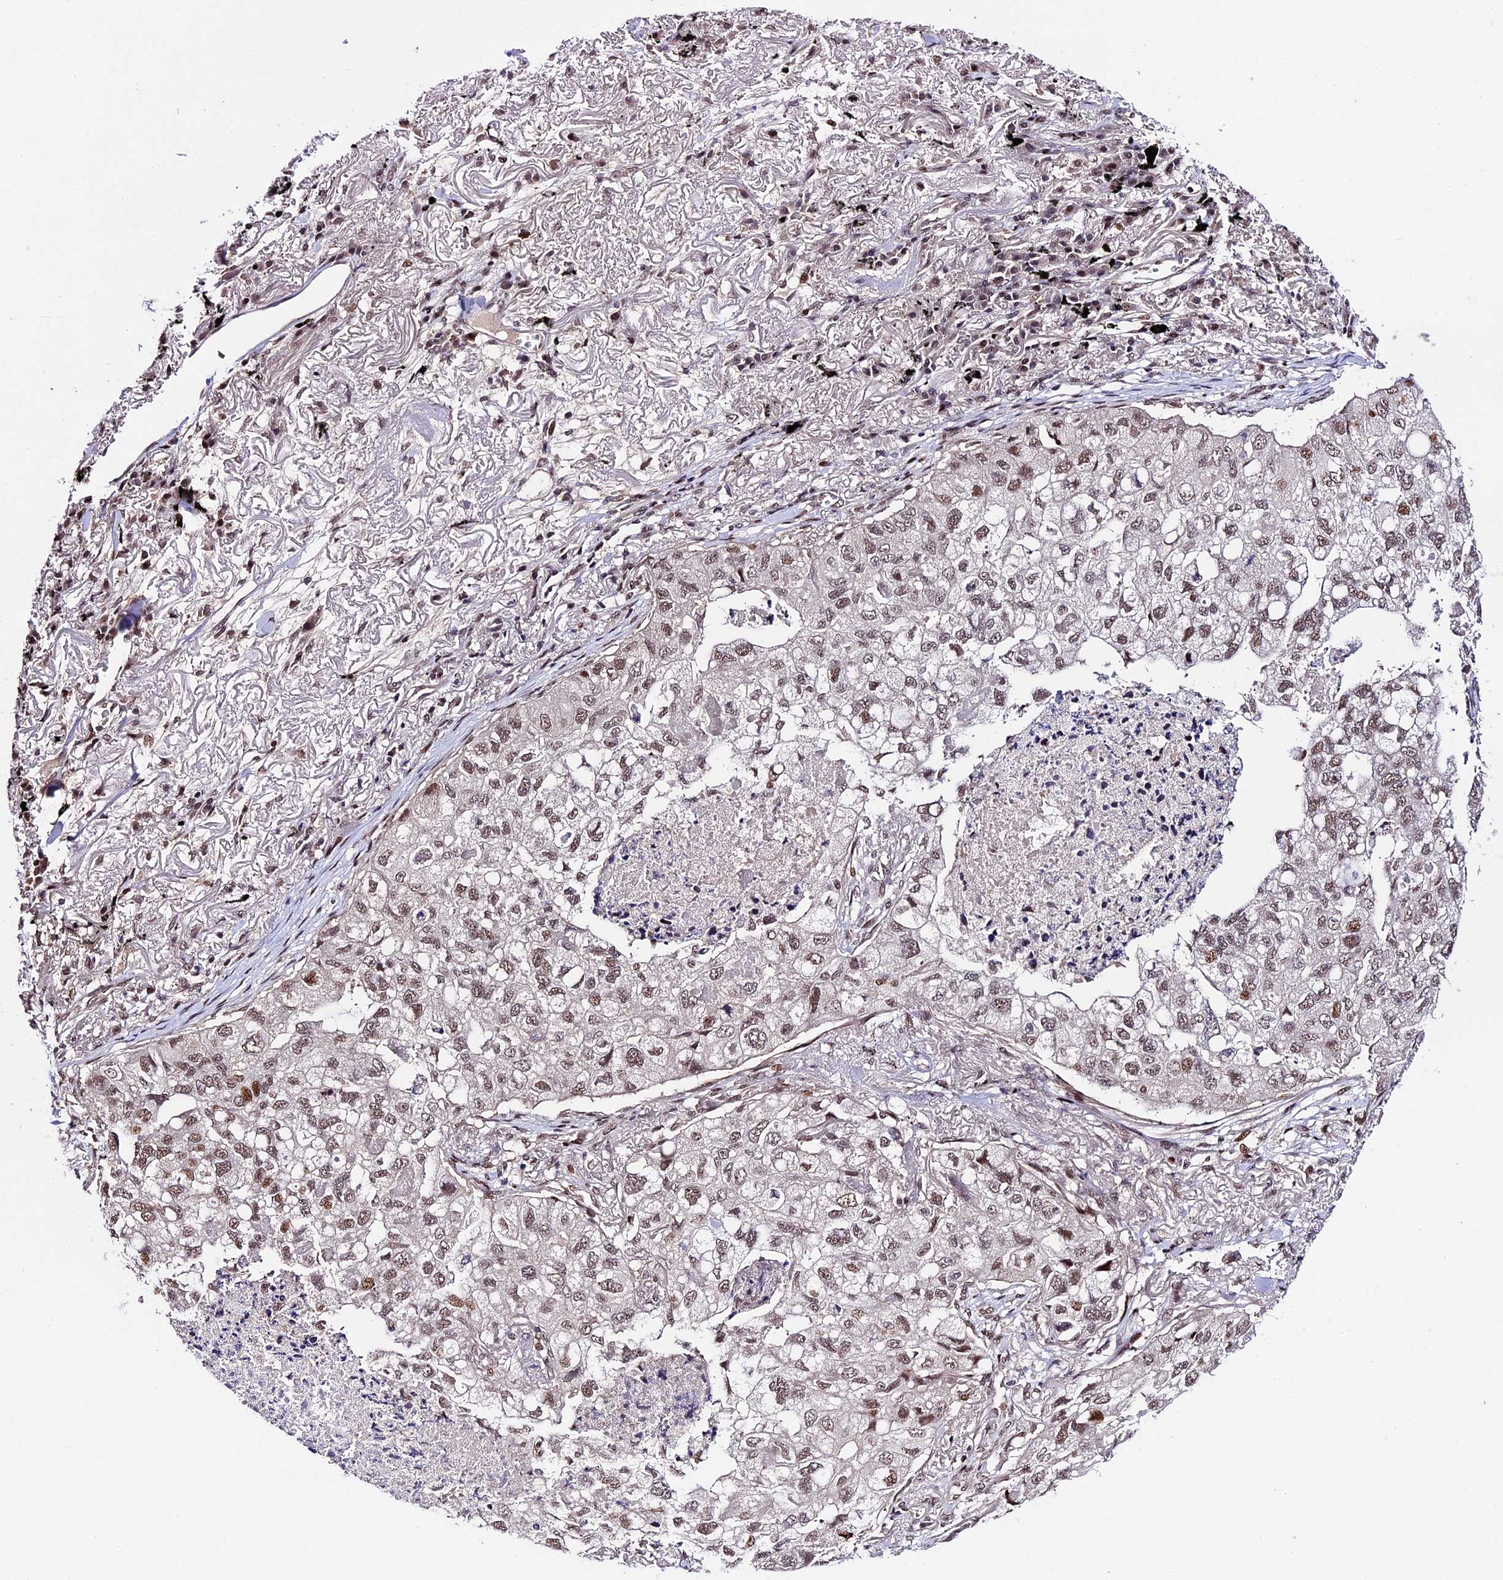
{"staining": {"intensity": "moderate", "quantity": ">75%", "location": "nuclear"}, "tissue": "lung cancer", "cell_type": "Tumor cells", "image_type": "cancer", "snomed": [{"axis": "morphology", "description": "Adenocarcinoma, NOS"}, {"axis": "topography", "description": "Lung"}], "caption": "Protein analysis of lung cancer tissue exhibits moderate nuclear staining in approximately >75% of tumor cells.", "gene": "TCP11L2", "patient": {"sex": "male", "age": 65}}